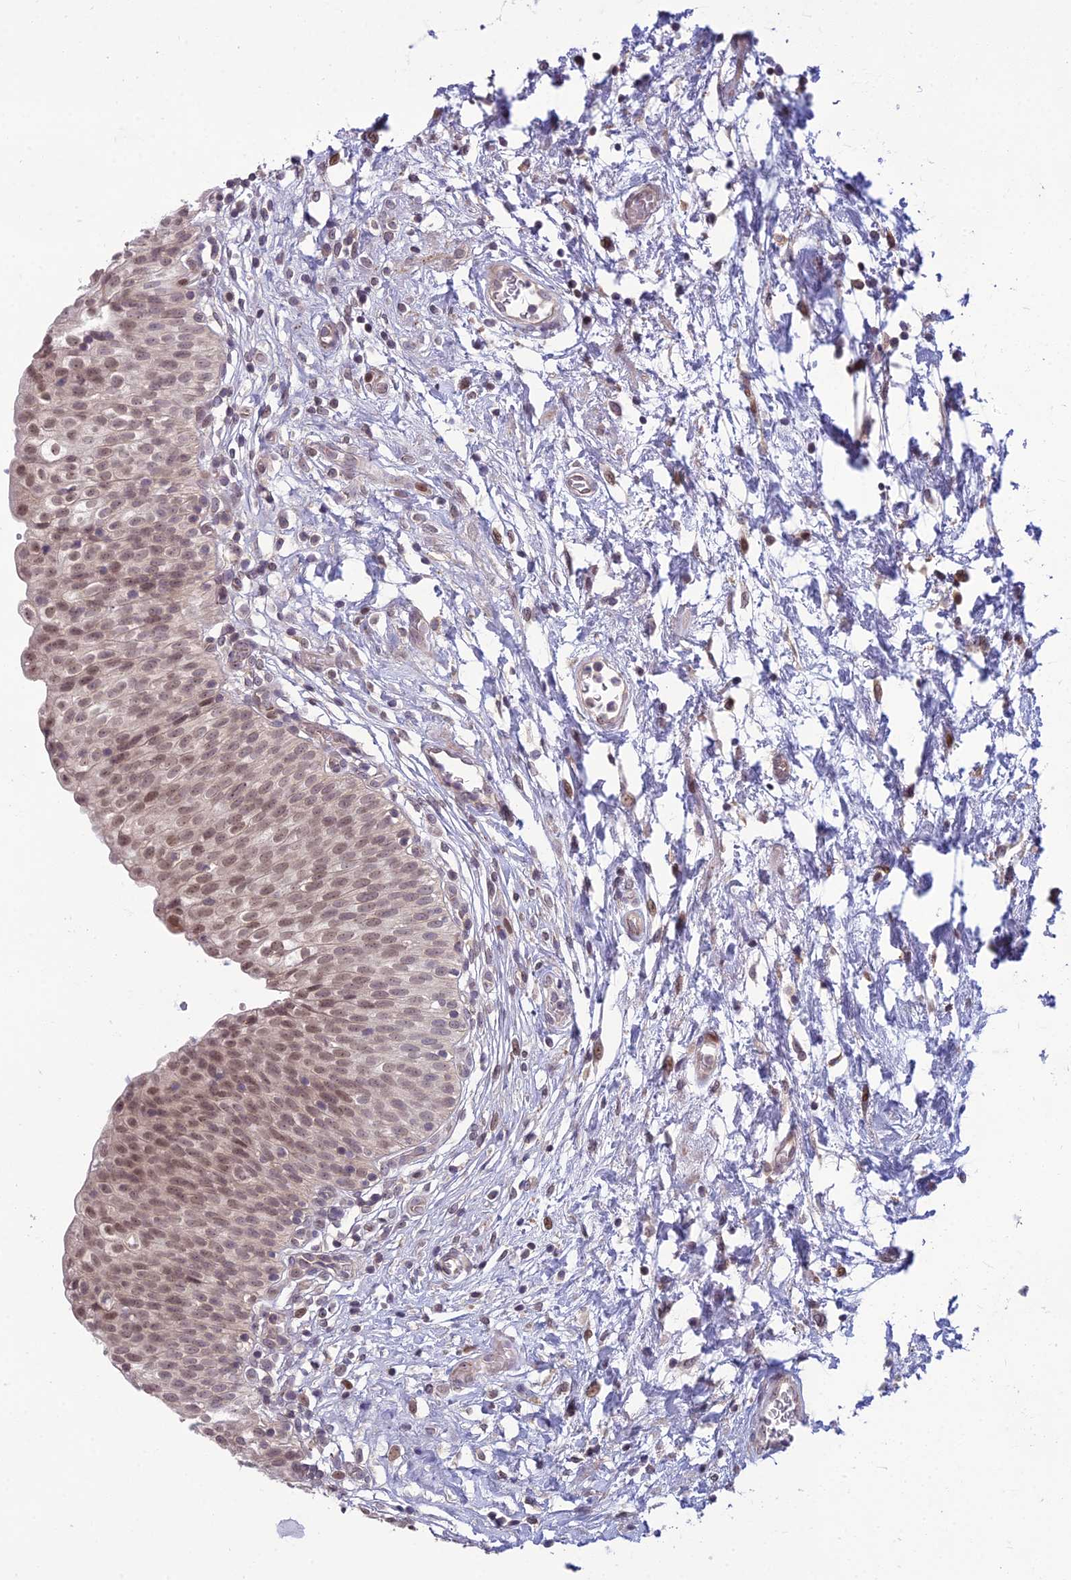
{"staining": {"intensity": "moderate", "quantity": ">75%", "location": "nuclear"}, "tissue": "urinary bladder", "cell_type": "Urothelial cells", "image_type": "normal", "snomed": [{"axis": "morphology", "description": "Normal tissue, NOS"}, {"axis": "topography", "description": "Urinary bladder"}], "caption": "Immunohistochemistry (IHC) of normal urinary bladder reveals medium levels of moderate nuclear positivity in about >75% of urothelial cells.", "gene": "DTX2", "patient": {"sex": "male", "age": 55}}